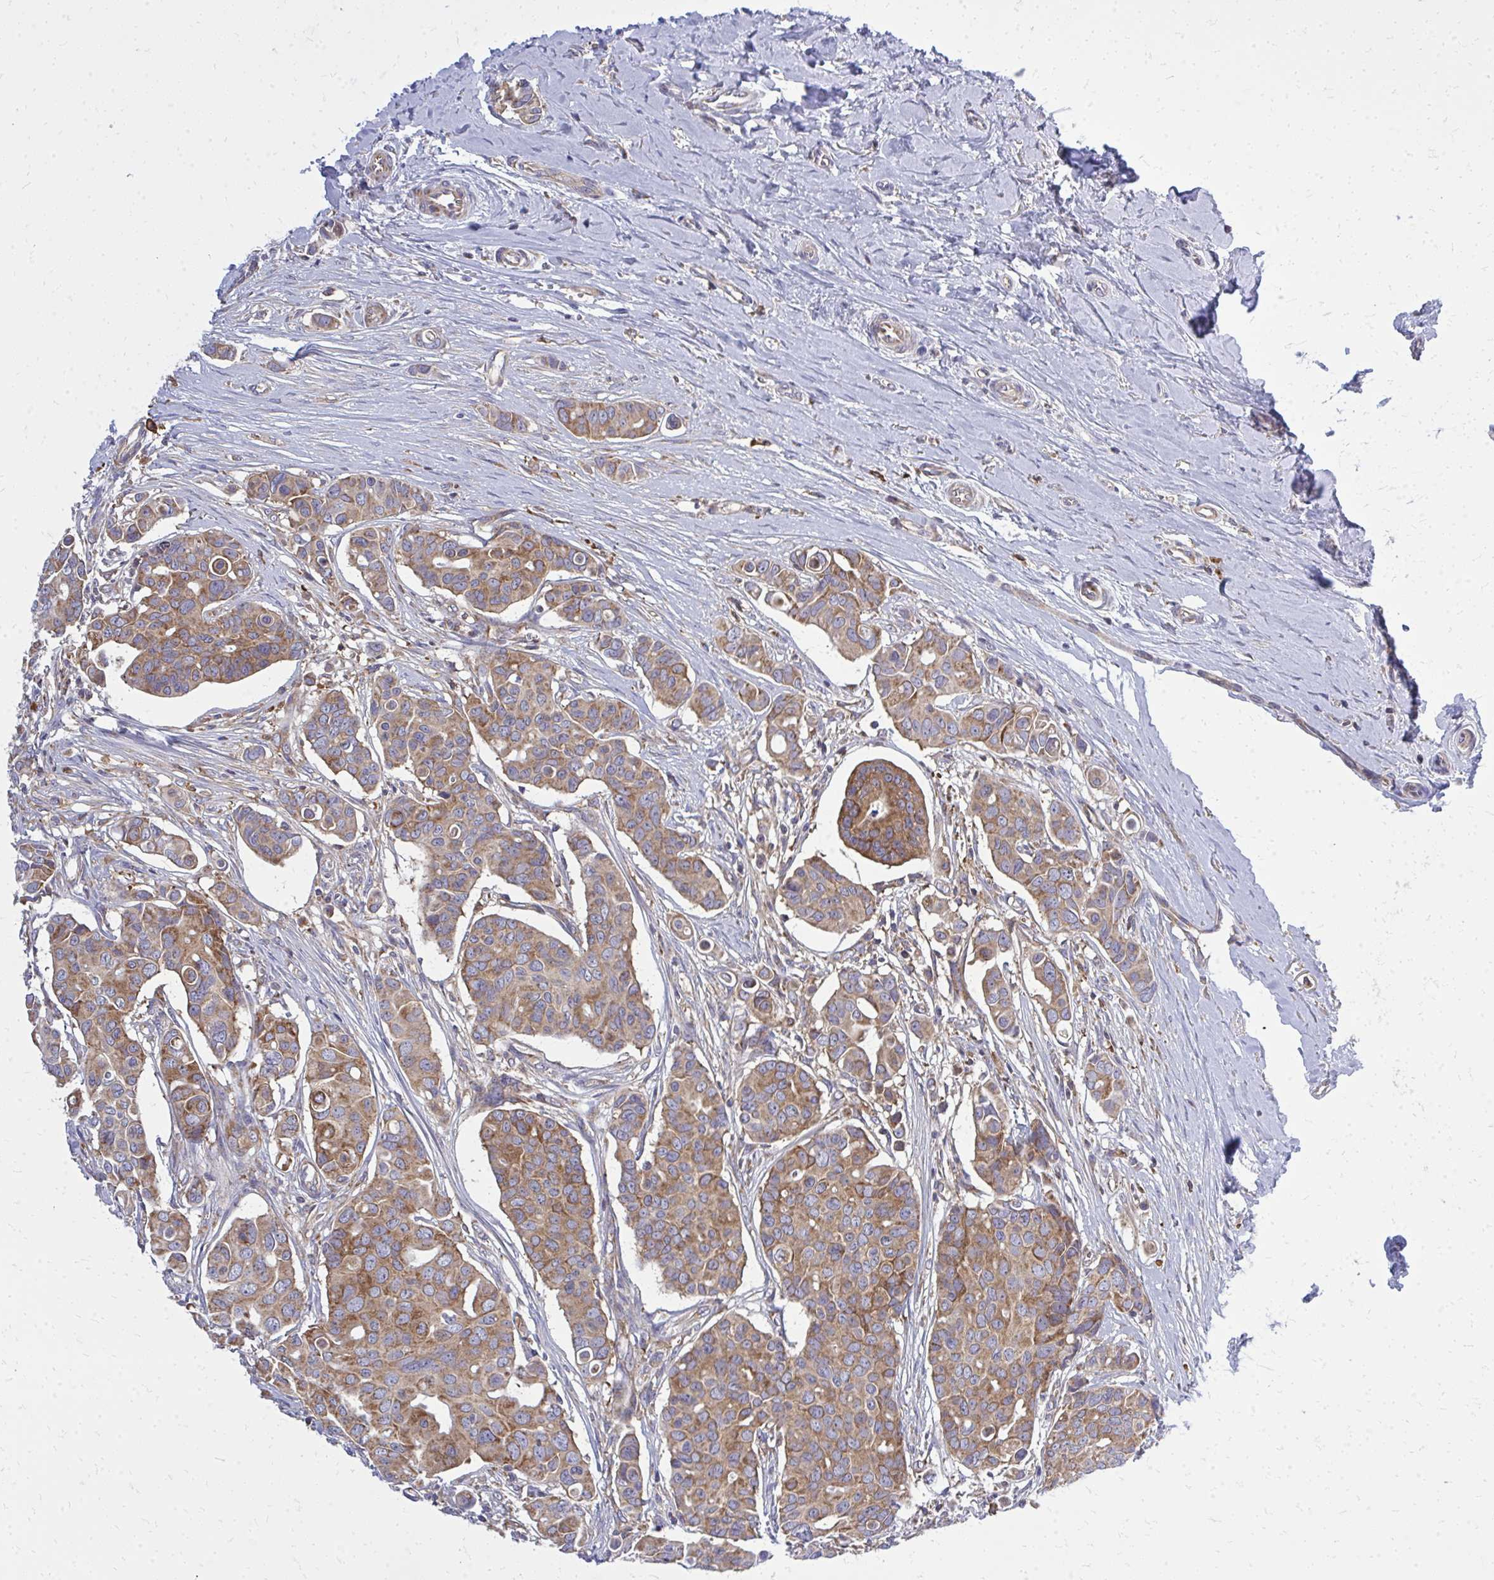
{"staining": {"intensity": "moderate", "quantity": ">75%", "location": "cytoplasmic/membranous"}, "tissue": "breast cancer", "cell_type": "Tumor cells", "image_type": "cancer", "snomed": [{"axis": "morphology", "description": "Normal tissue, NOS"}, {"axis": "morphology", "description": "Duct carcinoma"}, {"axis": "topography", "description": "Skin"}, {"axis": "topography", "description": "Breast"}], "caption": "A brown stain highlights moderate cytoplasmic/membranous staining of a protein in breast cancer (intraductal carcinoma) tumor cells.", "gene": "PDK4", "patient": {"sex": "female", "age": 54}}